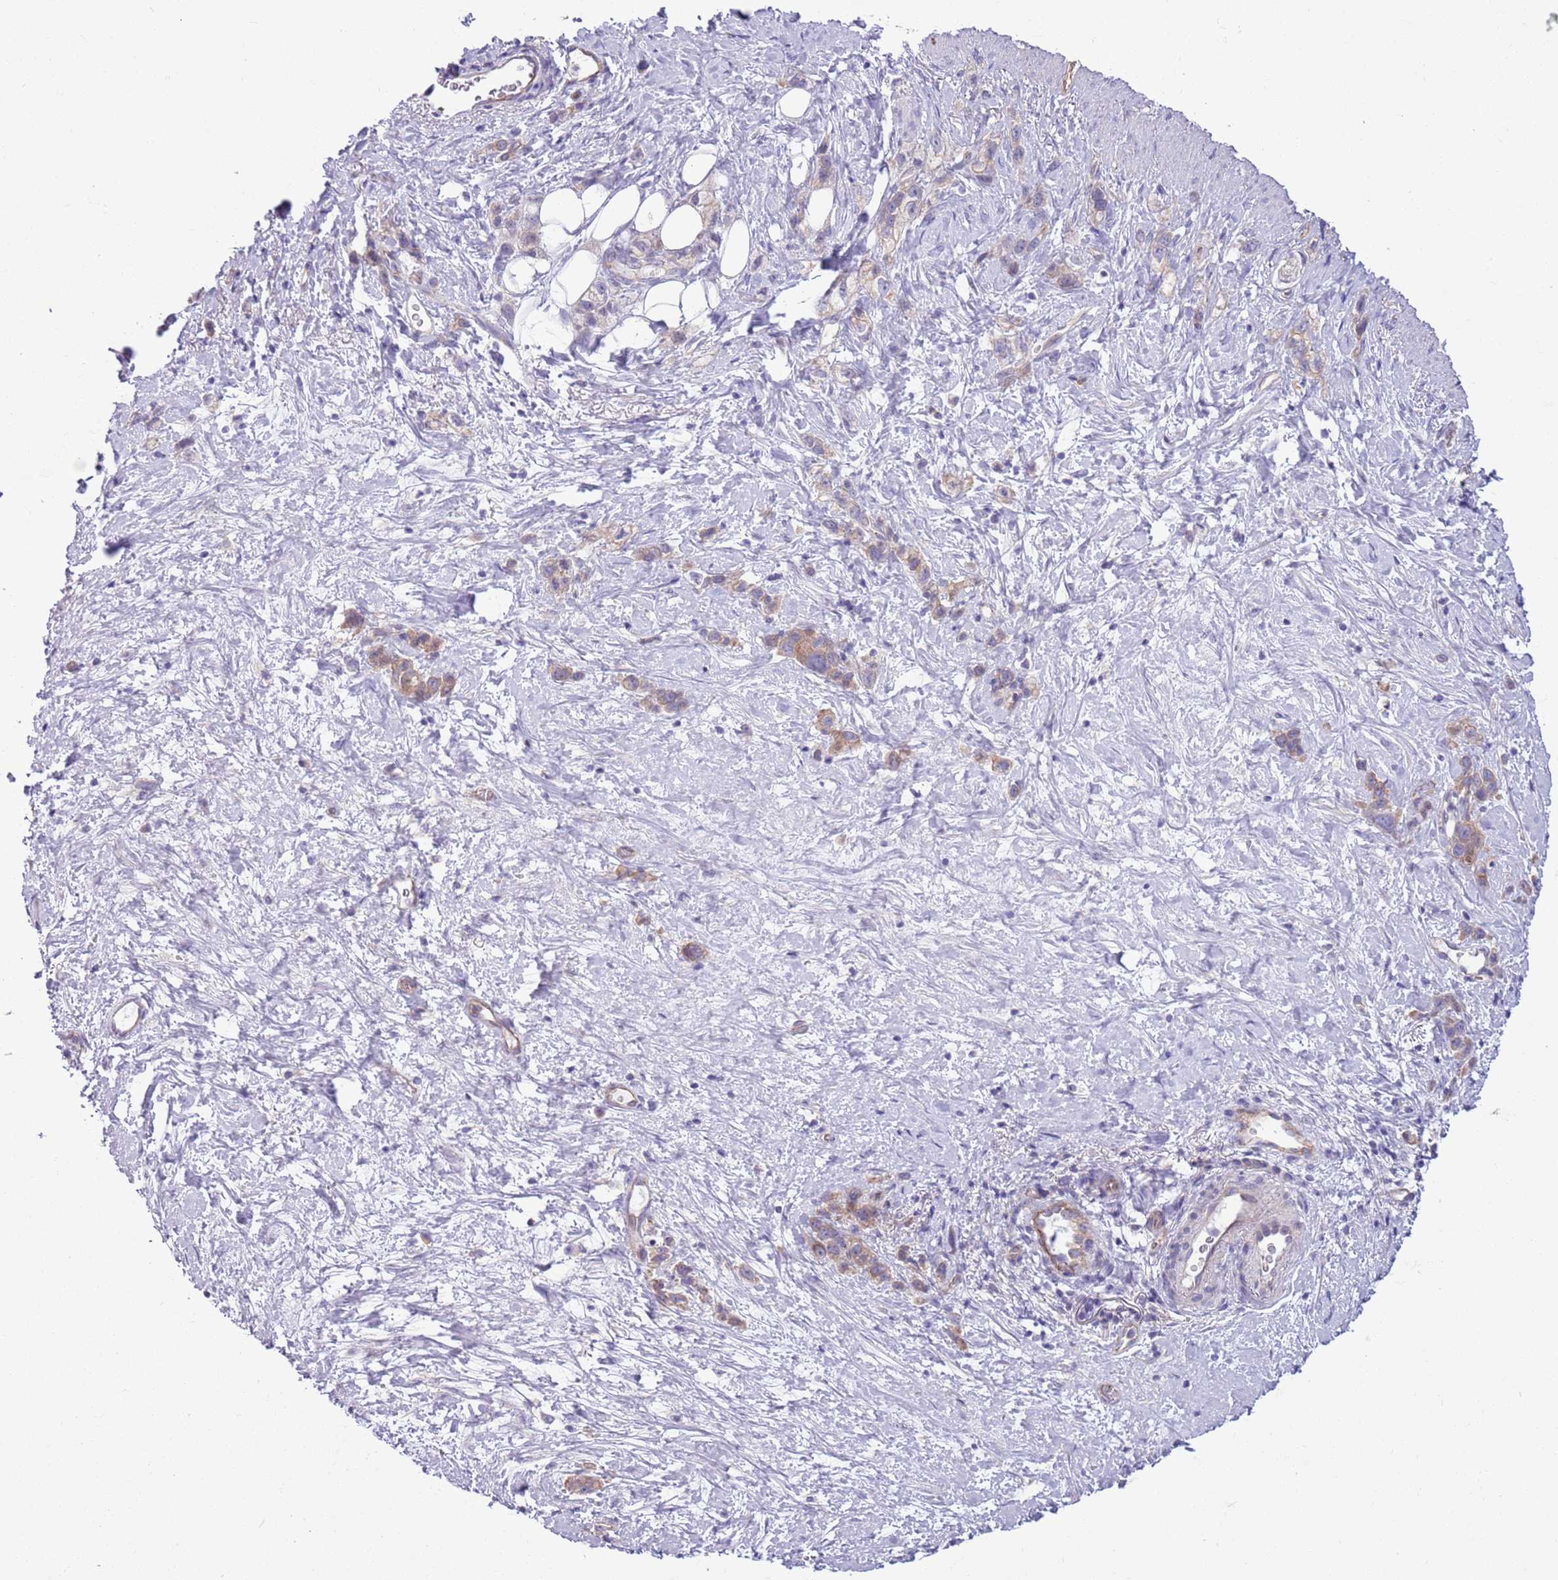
{"staining": {"intensity": "weak", "quantity": ">75%", "location": "cytoplasmic/membranous"}, "tissue": "stomach cancer", "cell_type": "Tumor cells", "image_type": "cancer", "snomed": [{"axis": "morphology", "description": "Adenocarcinoma, NOS"}, {"axis": "topography", "description": "Stomach"}], "caption": "Tumor cells exhibit low levels of weak cytoplasmic/membranous positivity in about >75% of cells in human stomach adenocarcinoma.", "gene": "PARP8", "patient": {"sex": "female", "age": 65}}